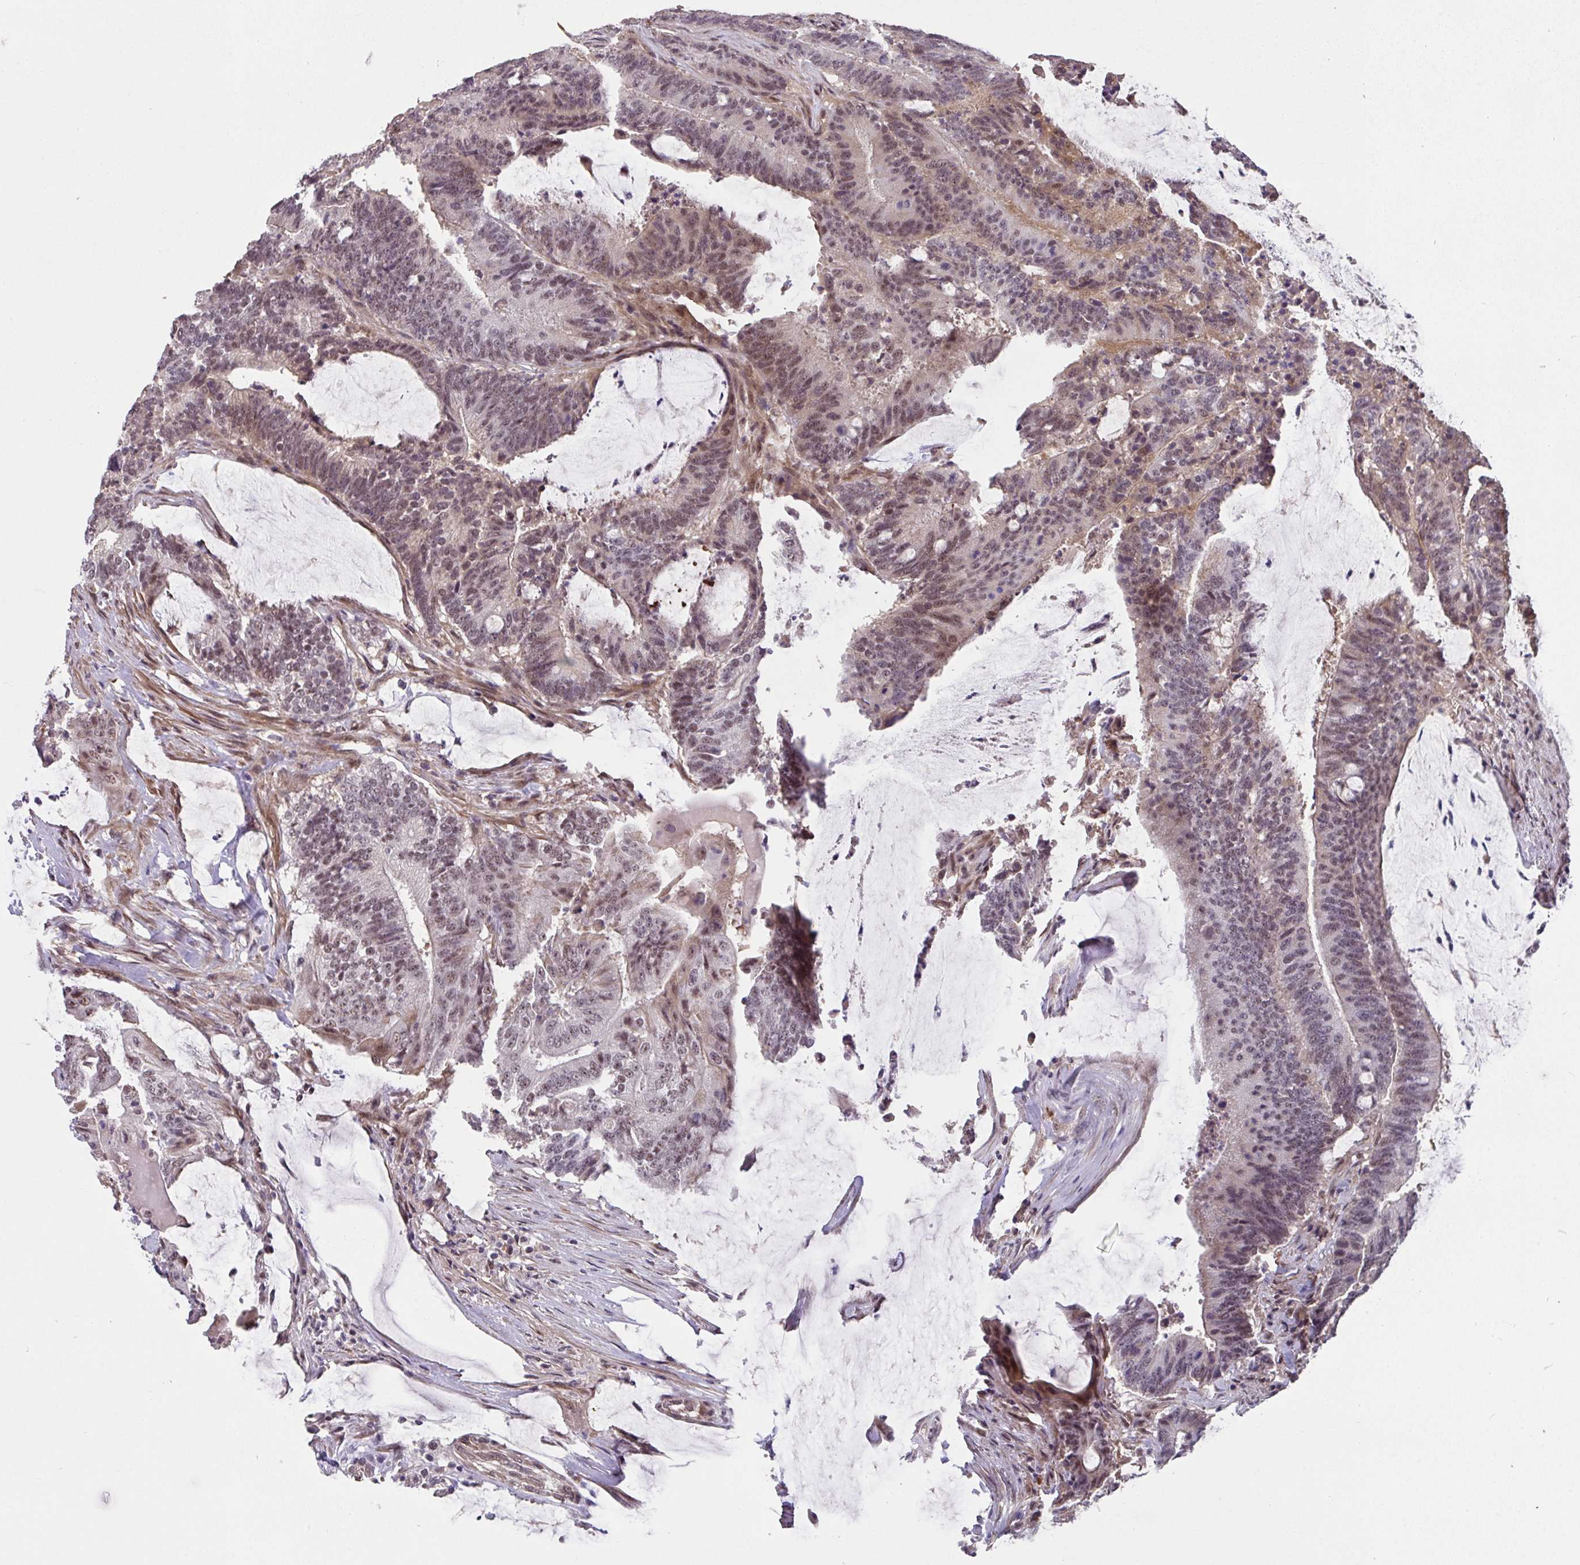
{"staining": {"intensity": "moderate", "quantity": ">75%", "location": "nuclear"}, "tissue": "colorectal cancer", "cell_type": "Tumor cells", "image_type": "cancer", "snomed": [{"axis": "morphology", "description": "Adenocarcinoma, NOS"}, {"axis": "topography", "description": "Colon"}], "caption": "Colorectal cancer tissue exhibits moderate nuclear expression in approximately >75% of tumor cells", "gene": "RBBP6", "patient": {"sex": "female", "age": 43}}